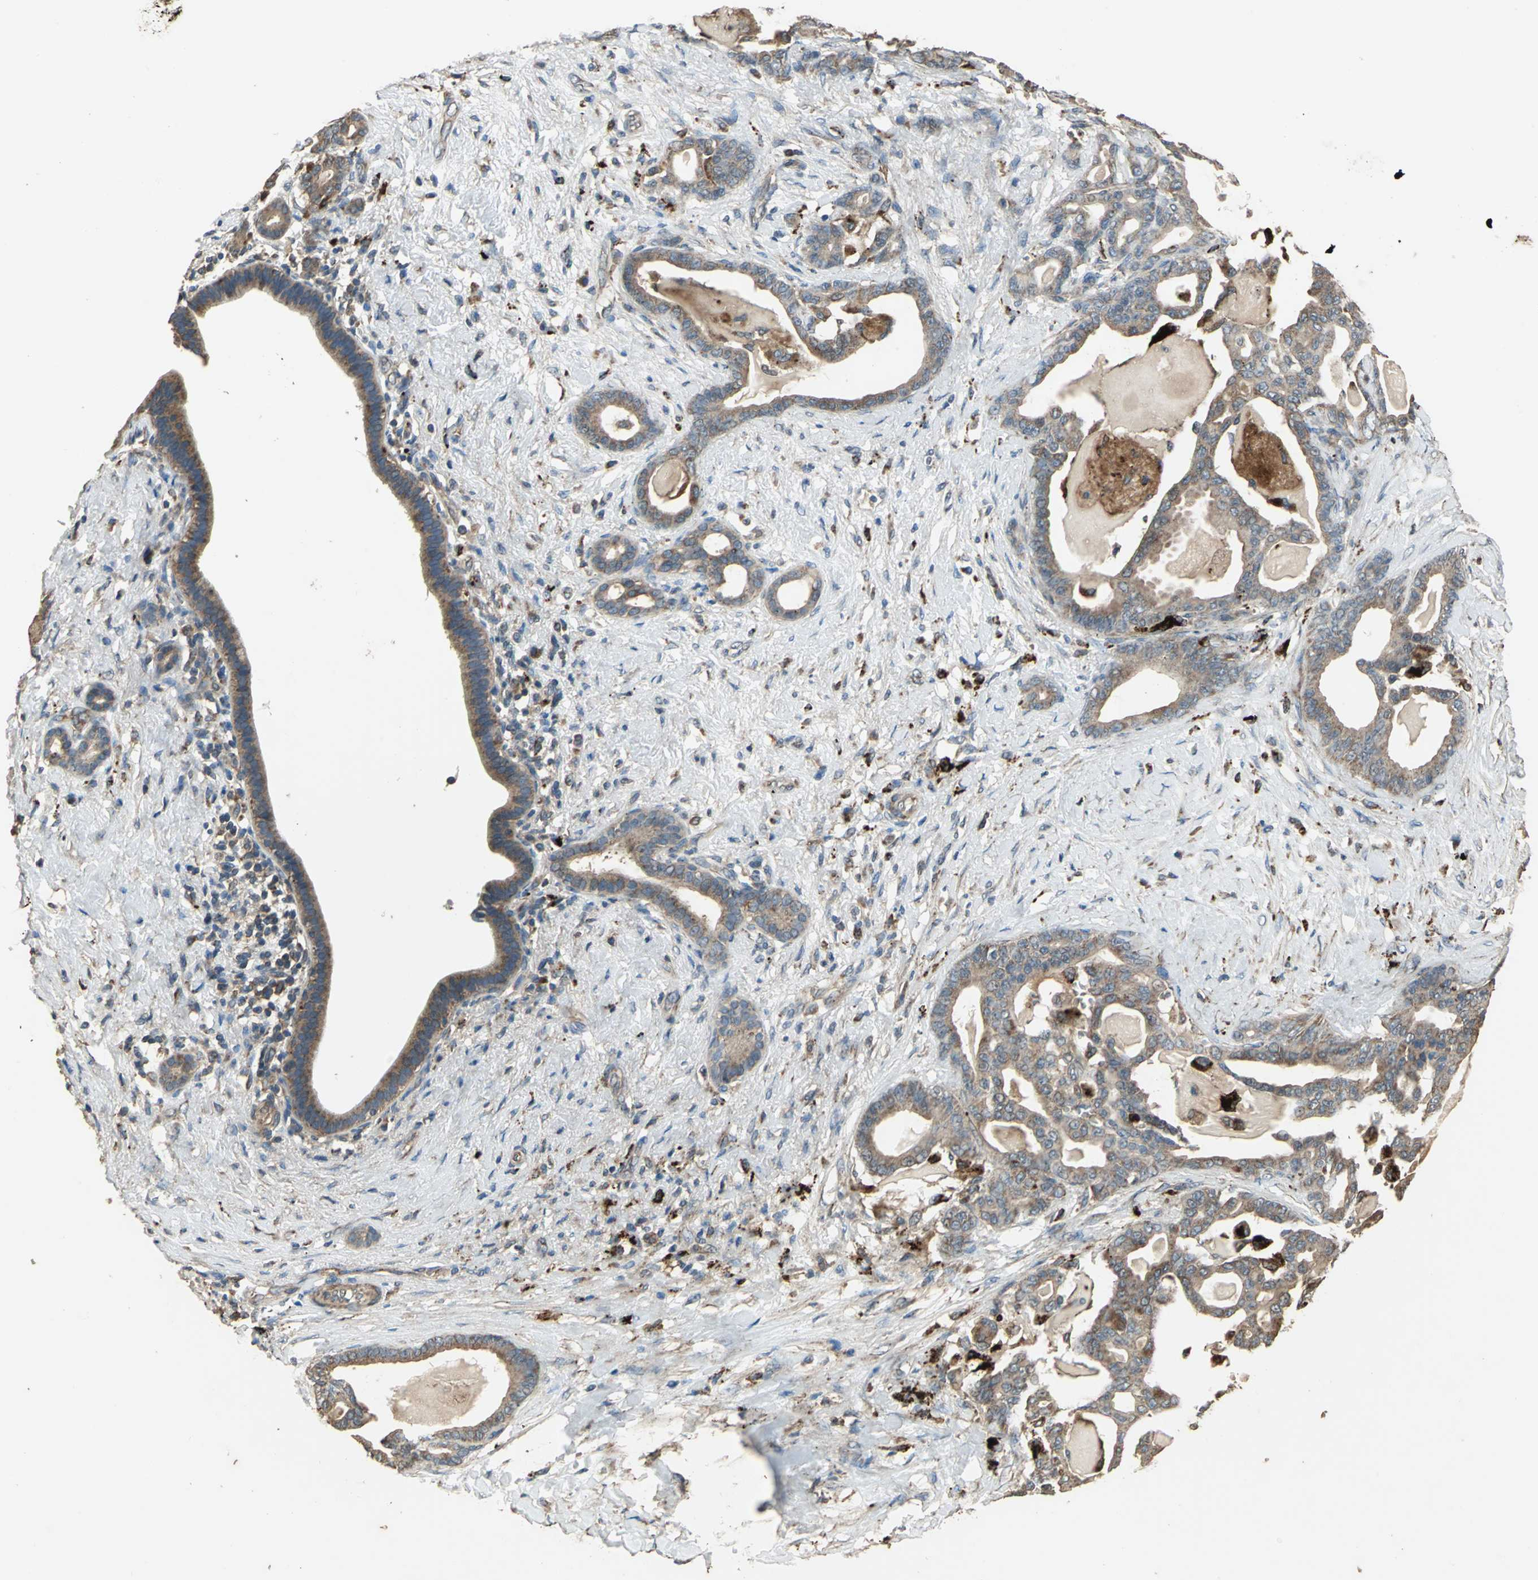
{"staining": {"intensity": "moderate", "quantity": ">75%", "location": "cytoplasmic/membranous"}, "tissue": "pancreatic cancer", "cell_type": "Tumor cells", "image_type": "cancer", "snomed": [{"axis": "morphology", "description": "Adenocarcinoma, NOS"}, {"axis": "topography", "description": "Pancreas"}], "caption": "Moderate cytoplasmic/membranous protein positivity is present in approximately >75% of tumor cells in pancreatic cancer (adenocarcinoma). (DAB = brown stain, brightfield microscopy at high magnification).", "gene": "POLRMT", "patient": {"sex": "male", "age": 63}}